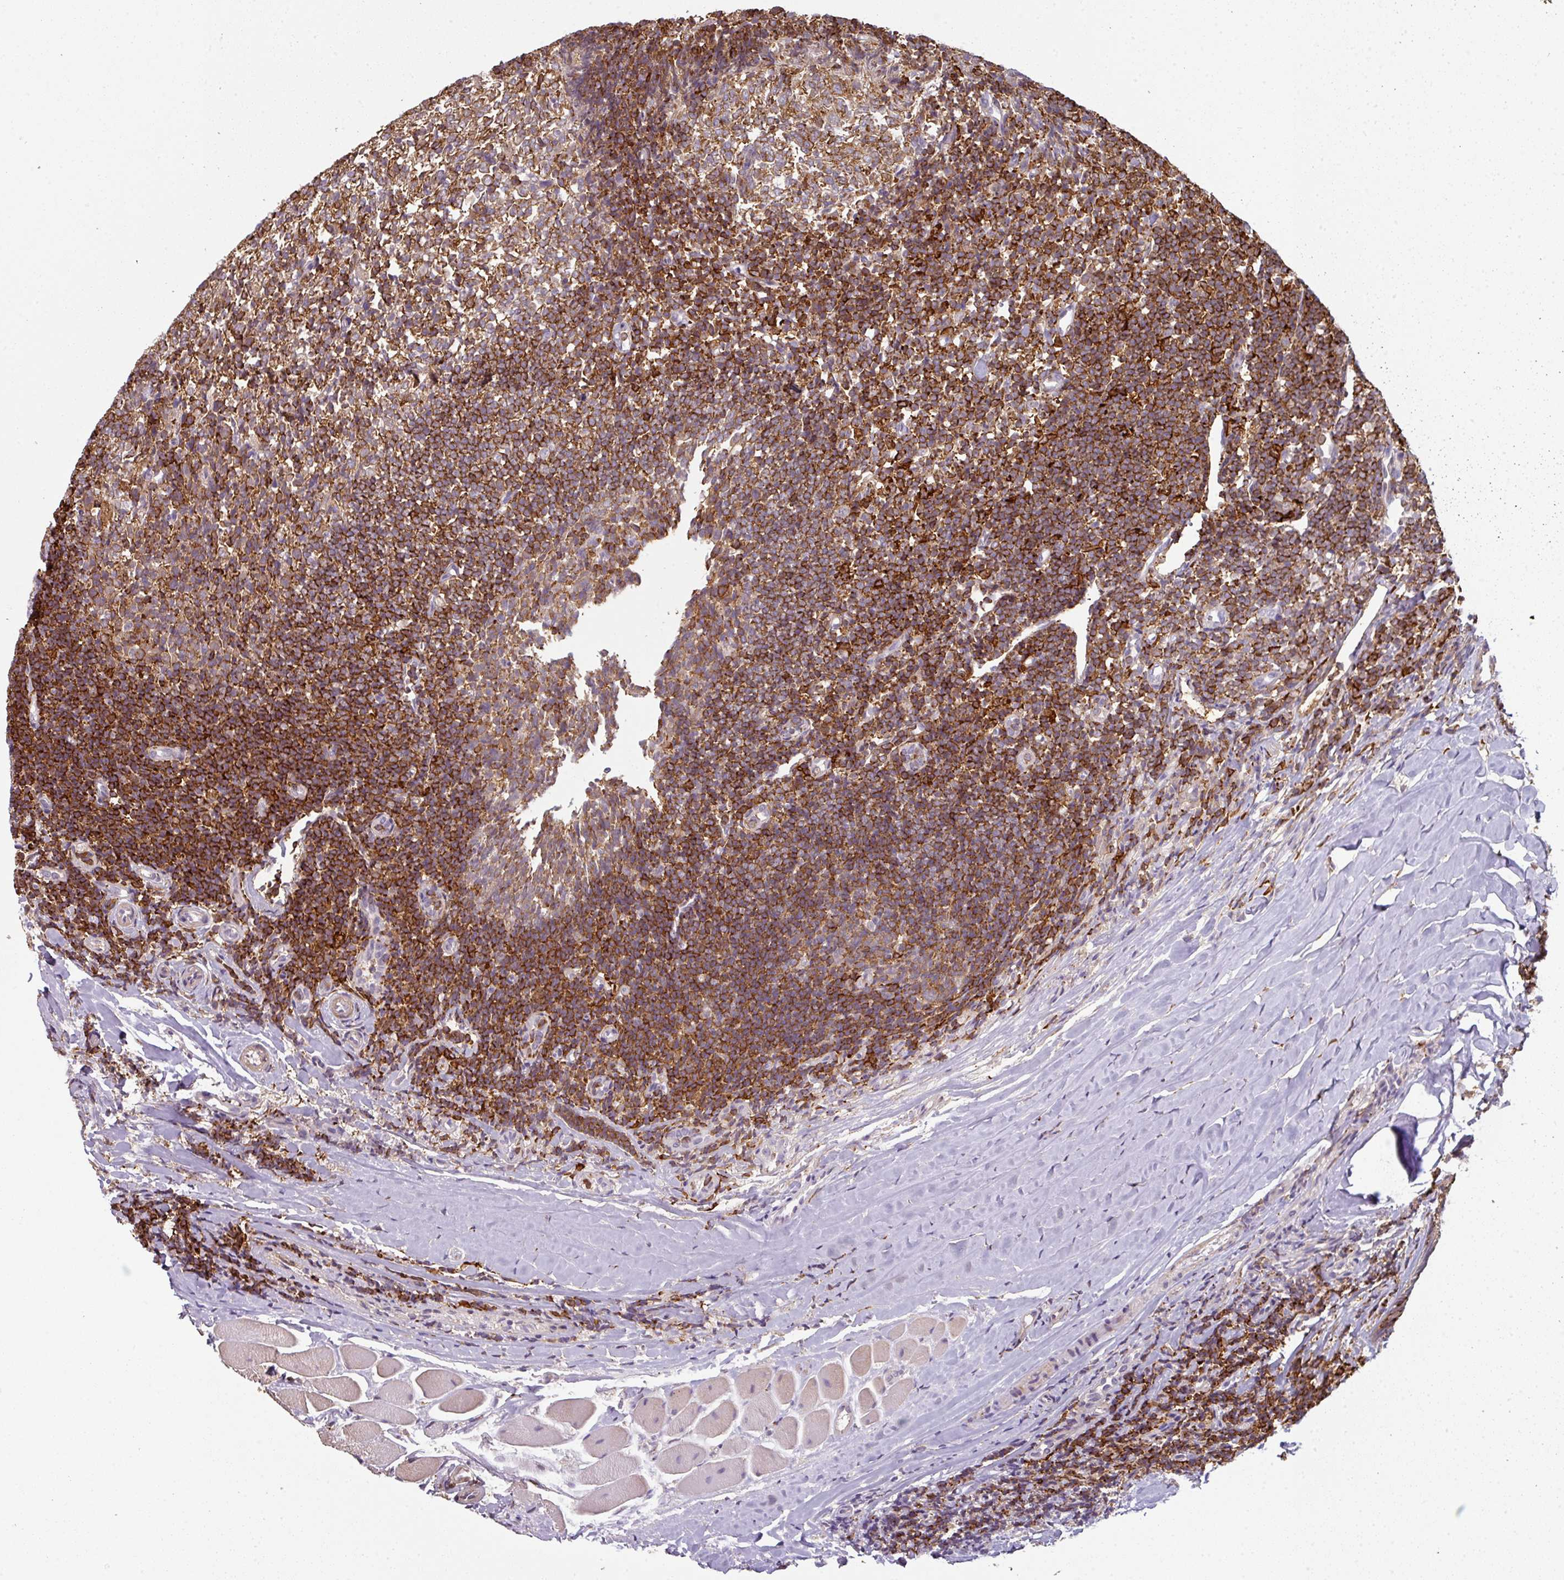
{"staining": {"intensity": "moderate", "quantity": "<25%", "location": "cytoplasmic/membranous"}, "tissue": "tonsil", "cell_type": "Germinal center cells", "image_type": "normal", "snomed": [{"axis": "morphology", "description": "Normal tissue, NOS"}, {"axis": "topography", "description": "Tonsil"}], "caption": "Brown immunohistochemical staining in benign human tonsil shows moderate cytoplasmic/membranous positivity in approximately <25% of germinal center cells.", "gene": "OLFML2B", "patient": {"sex": "female", "age": 10}}